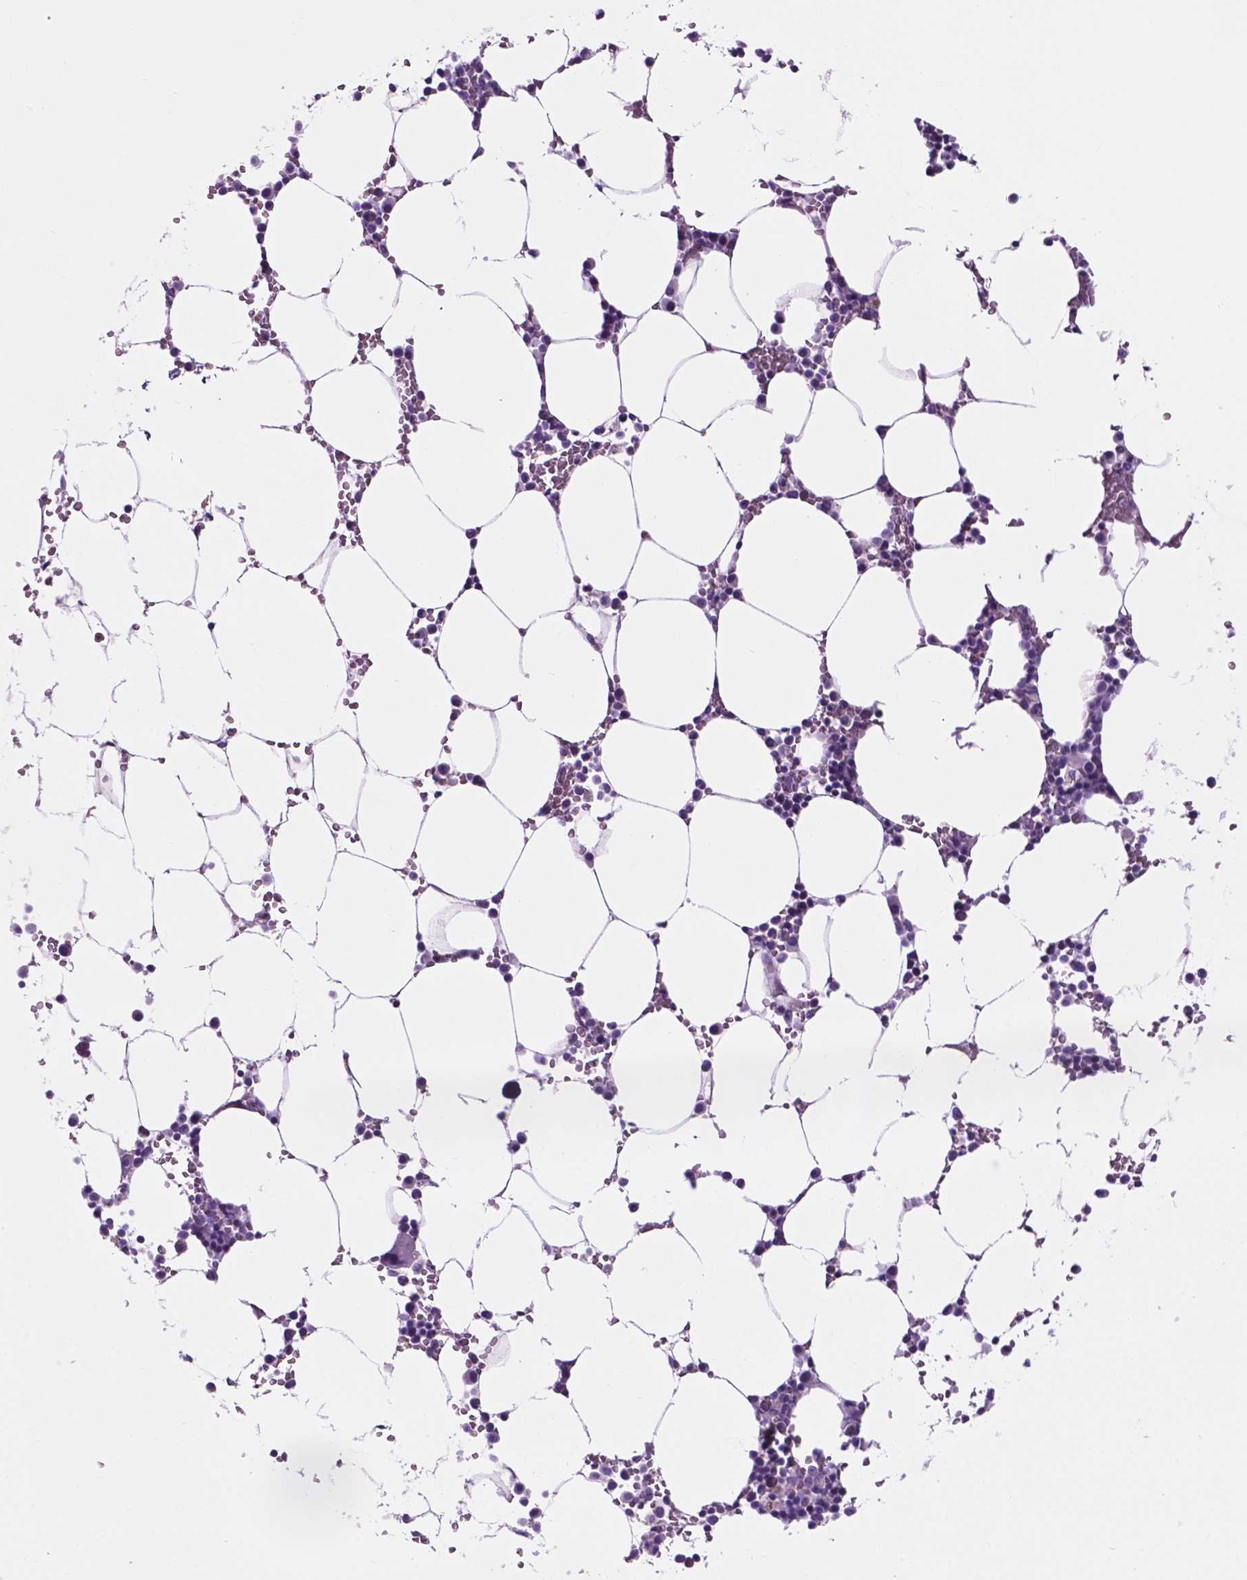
{"staining": {"intensity": "negative", "quantity": "none", "location": "none"}, "tissue": "bone marrow", "cell_type": "Hematopoietic cells", "image_type": "normal", "snomed": [{"axis": "morphology", "description": "Normal tissue, NOS"}, {"axis": "topography", "description": "Bone marrow"}], "caption": "This is an immunohistochemistry micrograph of normal human bone marrow. There is no staining in hematopoietic cells.", "gene": "TMEM121B", "patient": {"sex": "female", "age": 52}}